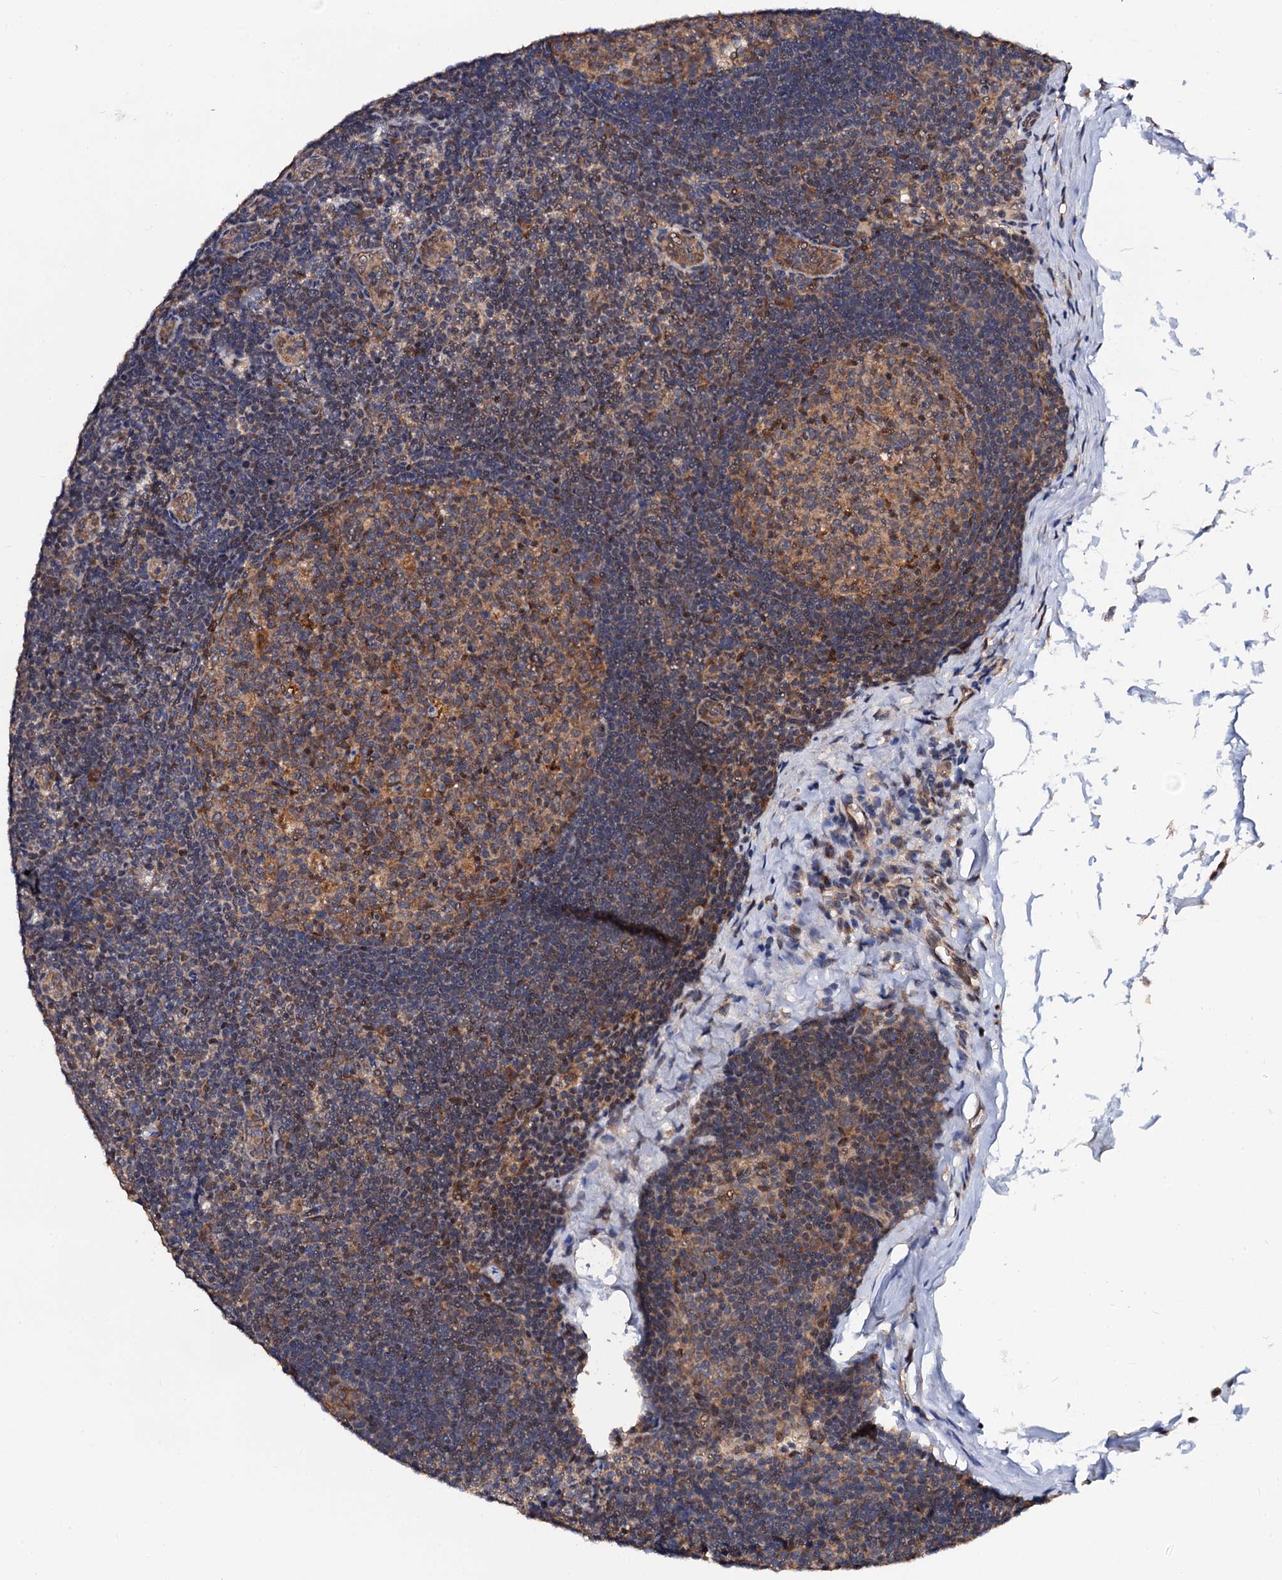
{"staining": {"intensity": "moderate", "quantity": ">75%", "location": "cytoplasmic/membranous"}, "tissue": "lymph node", "cell_type": "Germinal center cells", "image_type": "normal", "snomed": [{"axis": "morphology", "description": "Normal tissue, NOS"}, {"axis": "topography", "description": "Lymph node"}], "caption": "High-magnification brightfield microscopy of benign lymph node stained with DAB (3,3'-diaminobenzidine) (brown) and counterstained with hematoxylin (blue). germinal center cells exhibit moderate cytoplasmic/membranous expression is seen in about>75% of cells. Using DAB (brown) and hematoxylin (blue) stains, captured at high magnification using brightfield microscopy.", "gene": "MIER2", "patient": {"sex": "female", "age": 22}}